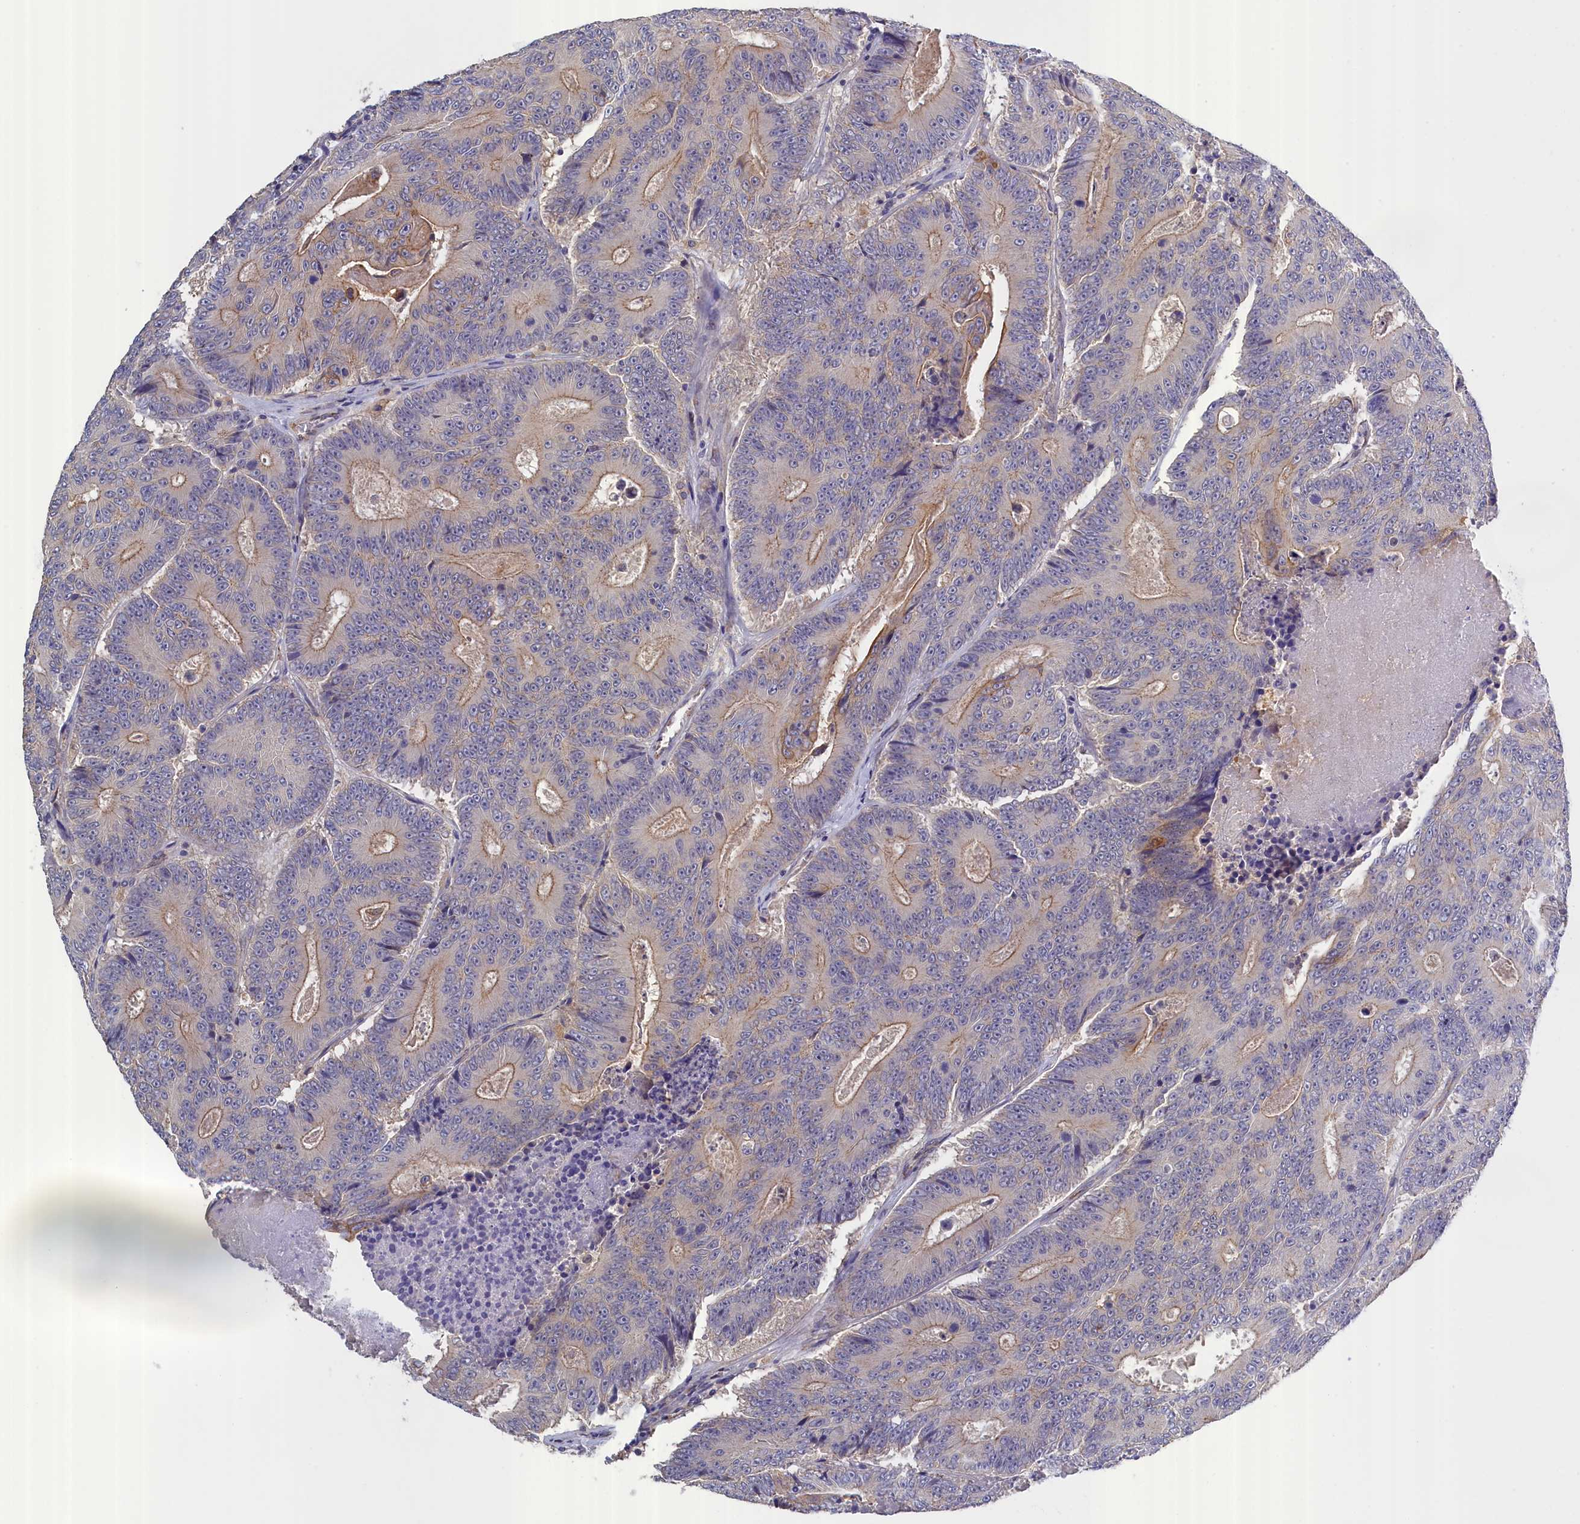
{"staining": {"intensity": "weak", "quantity": "<25%", "location": "cytoplasmic/membranous"}, "tissue": "colorectal cancer", "cell_type": "Tumor cells", "image_type": "cancer", "snomed": [{"axis": "morphology", "description": "Adenocarcinoma, NOS"}, {"axis": "topography", "description": "Colon"}], "caption": "The histopathology image reveals no significant positivity in tumor cells of adenocarcinoma (colorectal).", "gene": "COL19A1", "patient": {"sex": "male", "age": 83}}